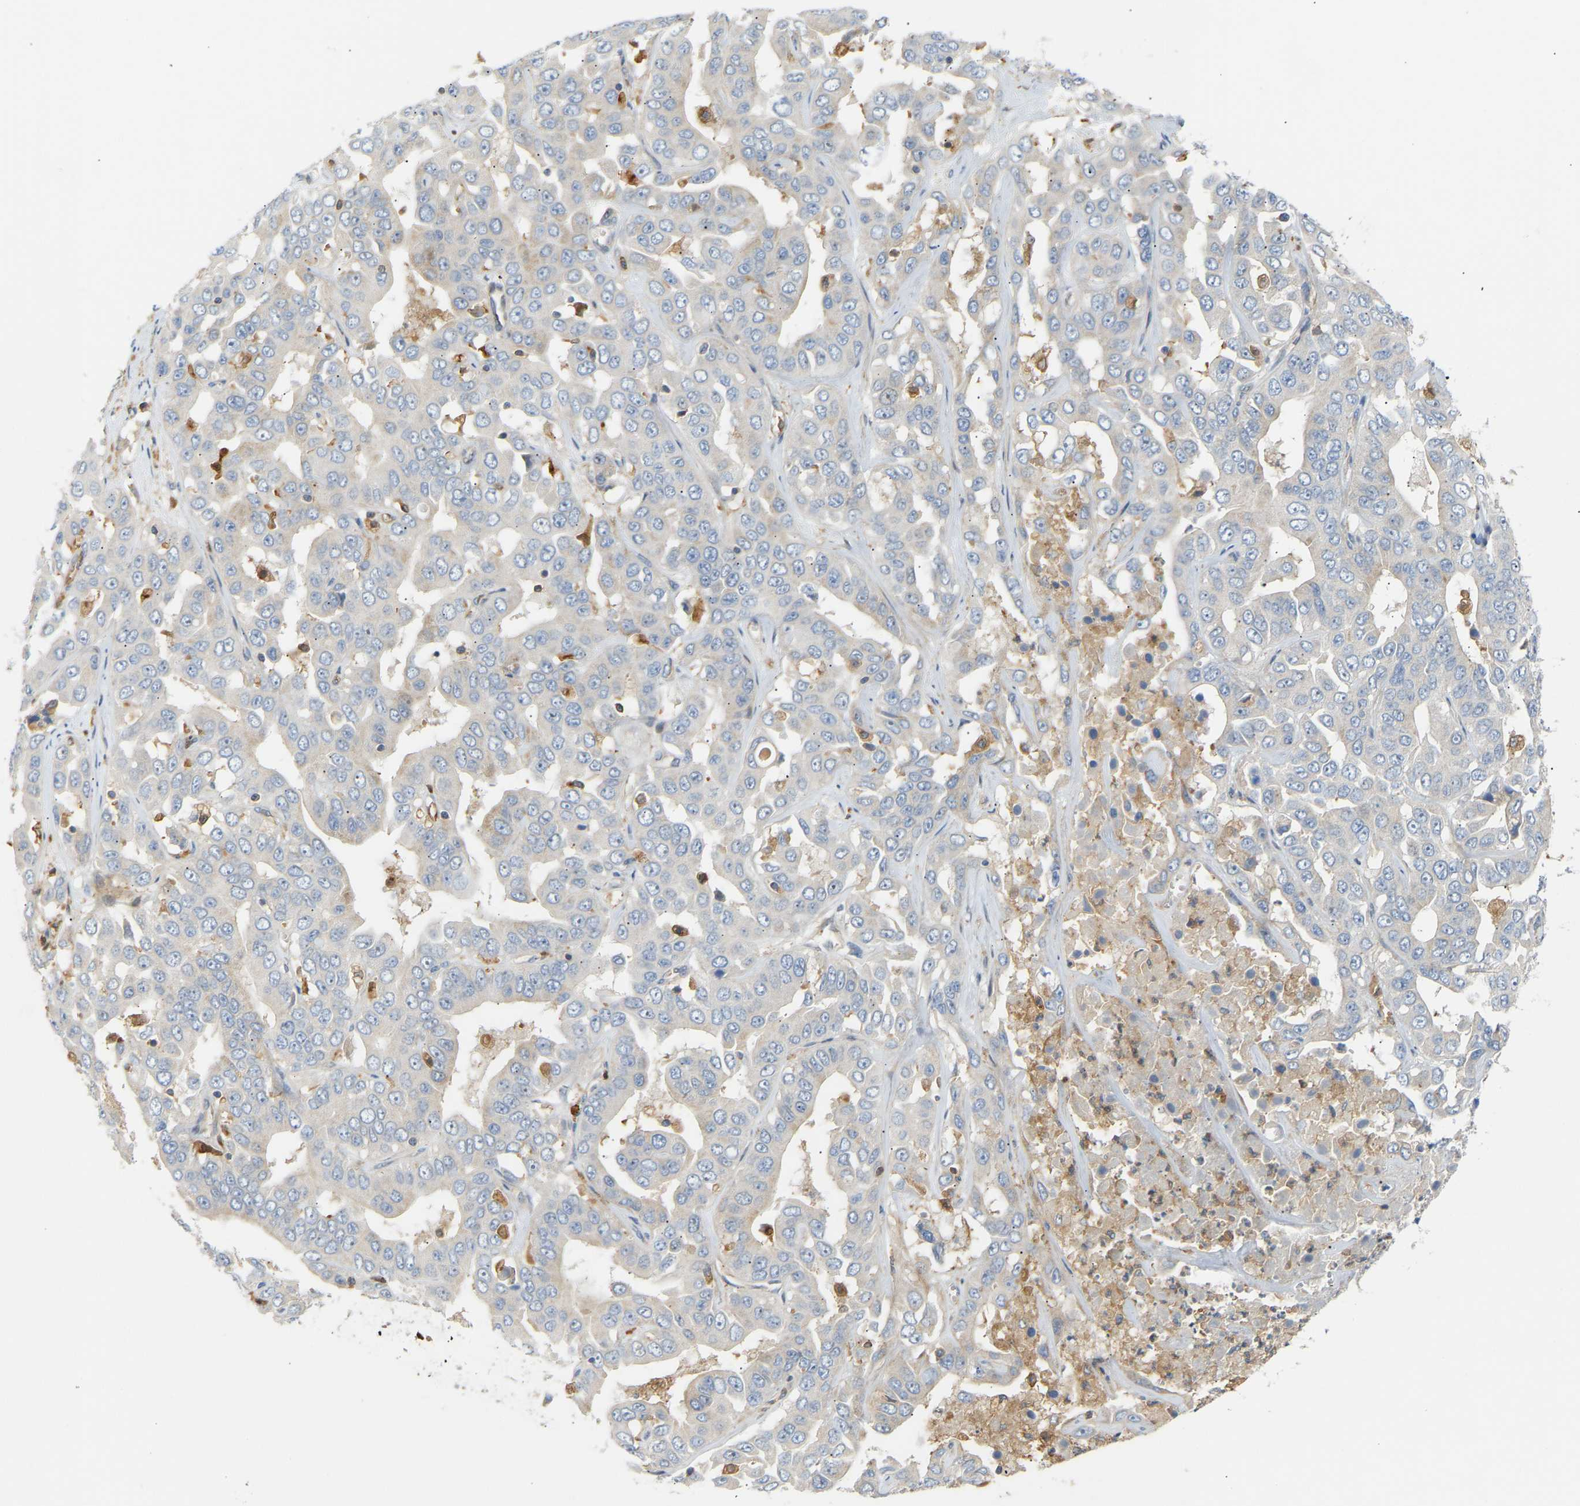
{"staining": {"intensity": "negative", "quantity": "none", "location": "none"}, "tissue": "liver cancer", "cell_type": "Tumor cells", "image_type": "cancer", "snomed": [{"axis": "morphology", "description": "Cholangiocarcinoma"}, {"axis": "topography", "description": "Liver"}], "caption": "Image shows no significant protein expression in tumor cells of cholangiocarcinoma (liver).", "gene": "PLCG2", "patient": {"sex": "female", "age": 52}}